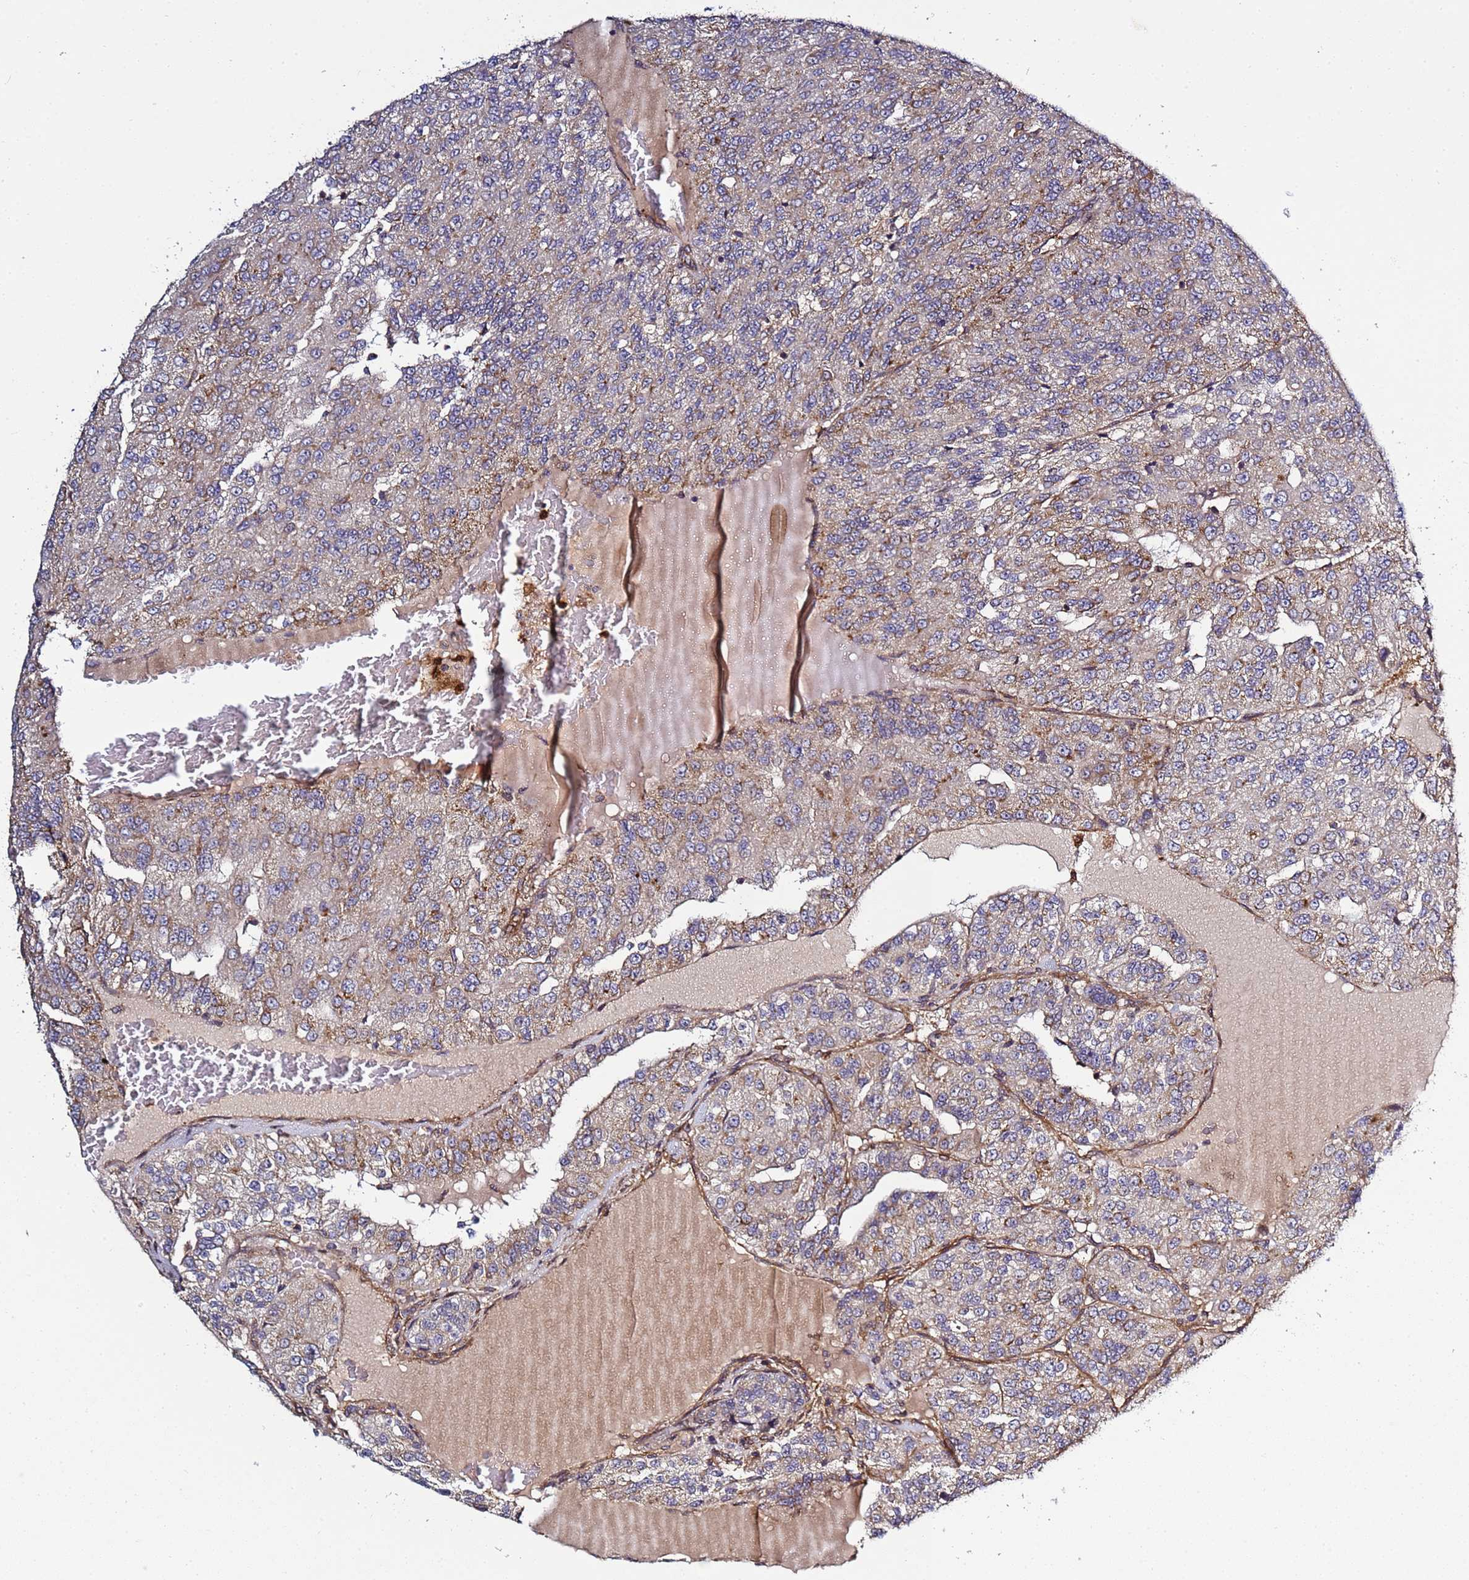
{"staining": {"intensity": "moderate", "quantity": "<25%", "location": "cytoplasmic/membranous"}, "tissue": "renal cancer", "cell_type": "Tumor cells", "image_type": "cancer", "snomed": [{"axis": "morphology", "description": "Adenocarcinoma, NOS"}, {"axis": "topography", "description": "Kidney"}], "caption": "Immunohistochemical staining of human renal adenocarcinoma displays low levels of moderate cytoplasmic/membranous protein staining in approximately <25% of tumor cells. (DAB (3,3'-diaminobenzidine) IHC, brown staining for protein, blue staining for nuclei).", "gene": "C8orf34", "patient": {"sex": "female", "age": 63}}